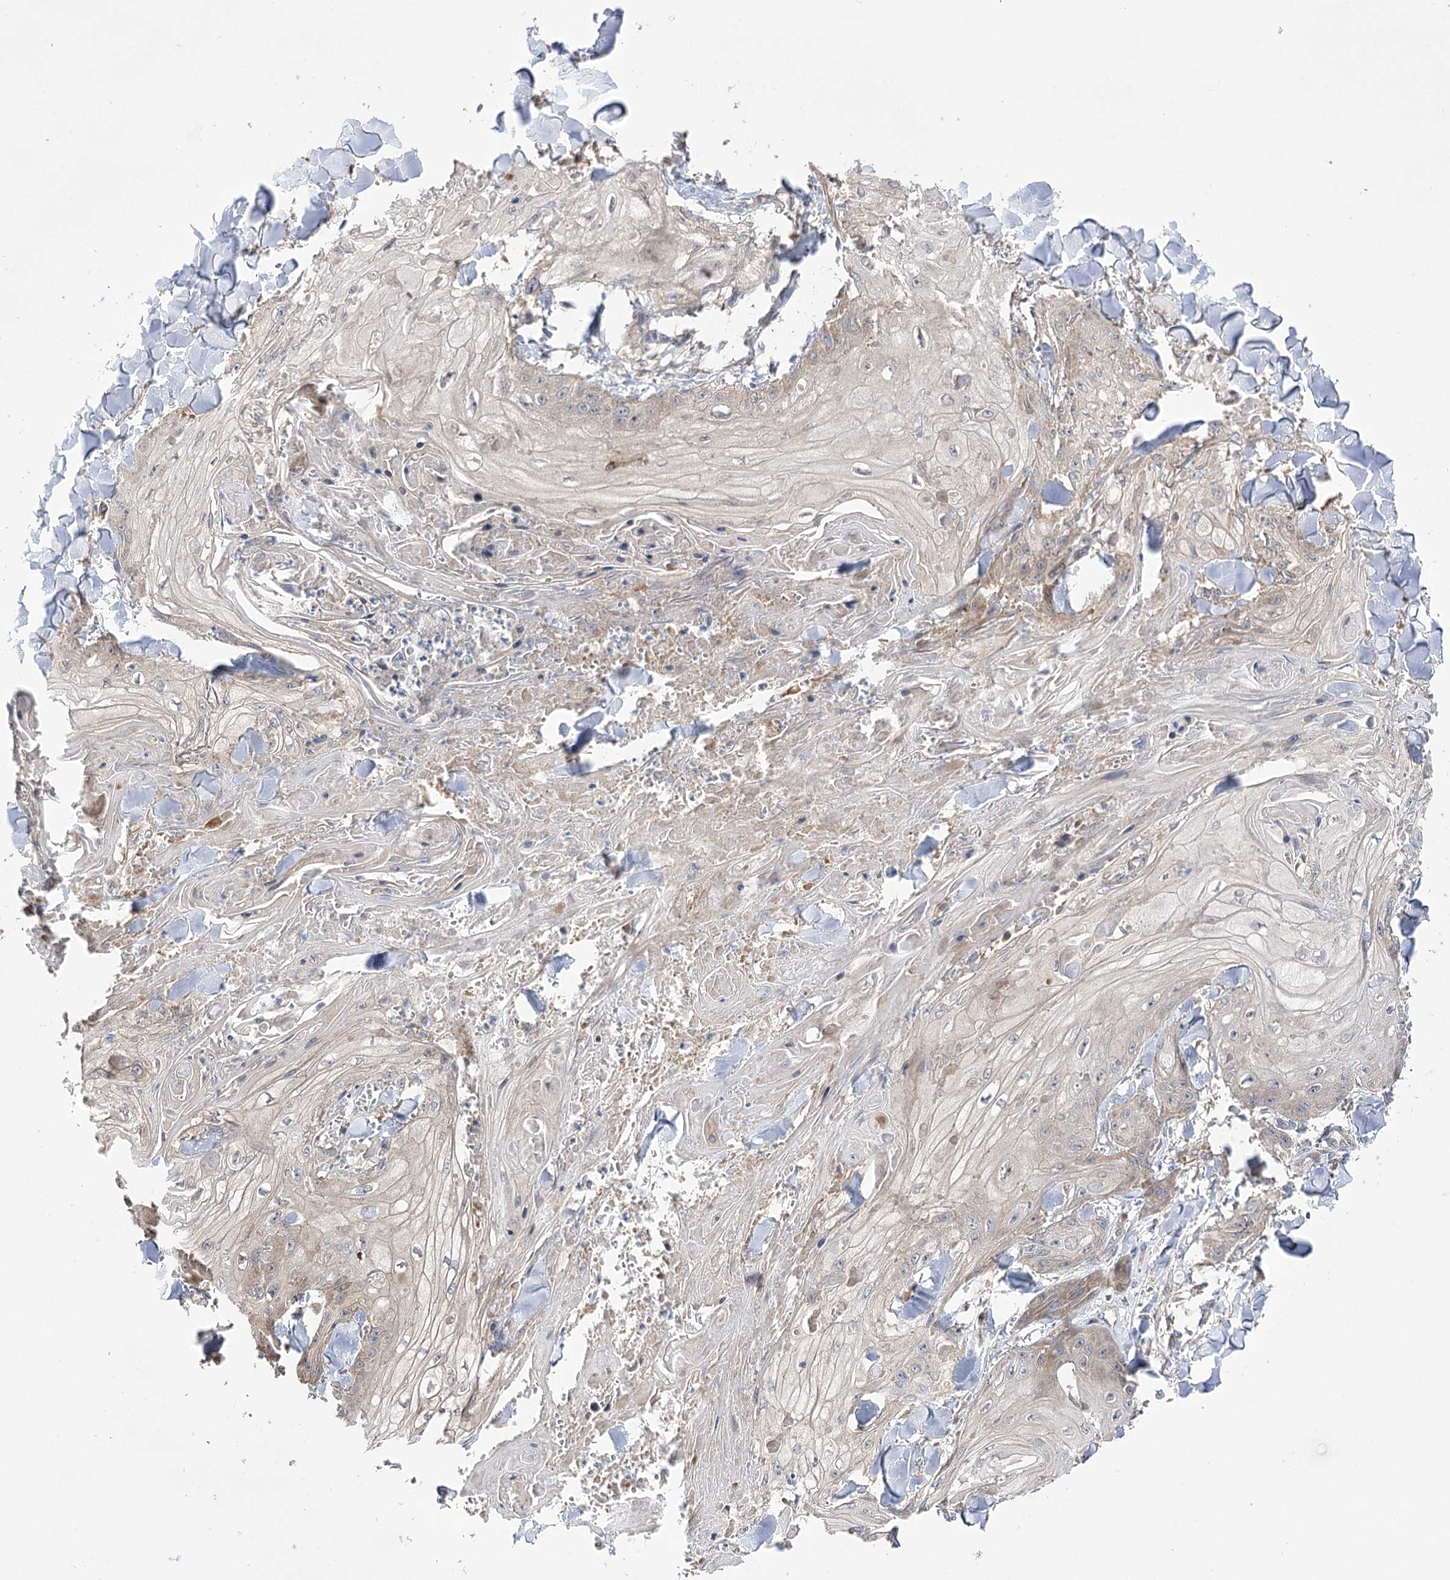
{"staining": {"intensity": "negative", "quantity": "none", "location": "none"}, "tissue": "skin cancer", "cell_type": "Tumor cells", "image_type": "cancer", "snomed": [{"axis": "morphology", "description": "Squamous cell carcinoma, NOS"}, {"axis": "topography", "description": "Skin"}], "caption": "Immunohistochemical staining of human skin cancer reveals no significant staining in tumor cells.", "gene": "VPS37B", "patient": {"sex": "male", "age": 74}}